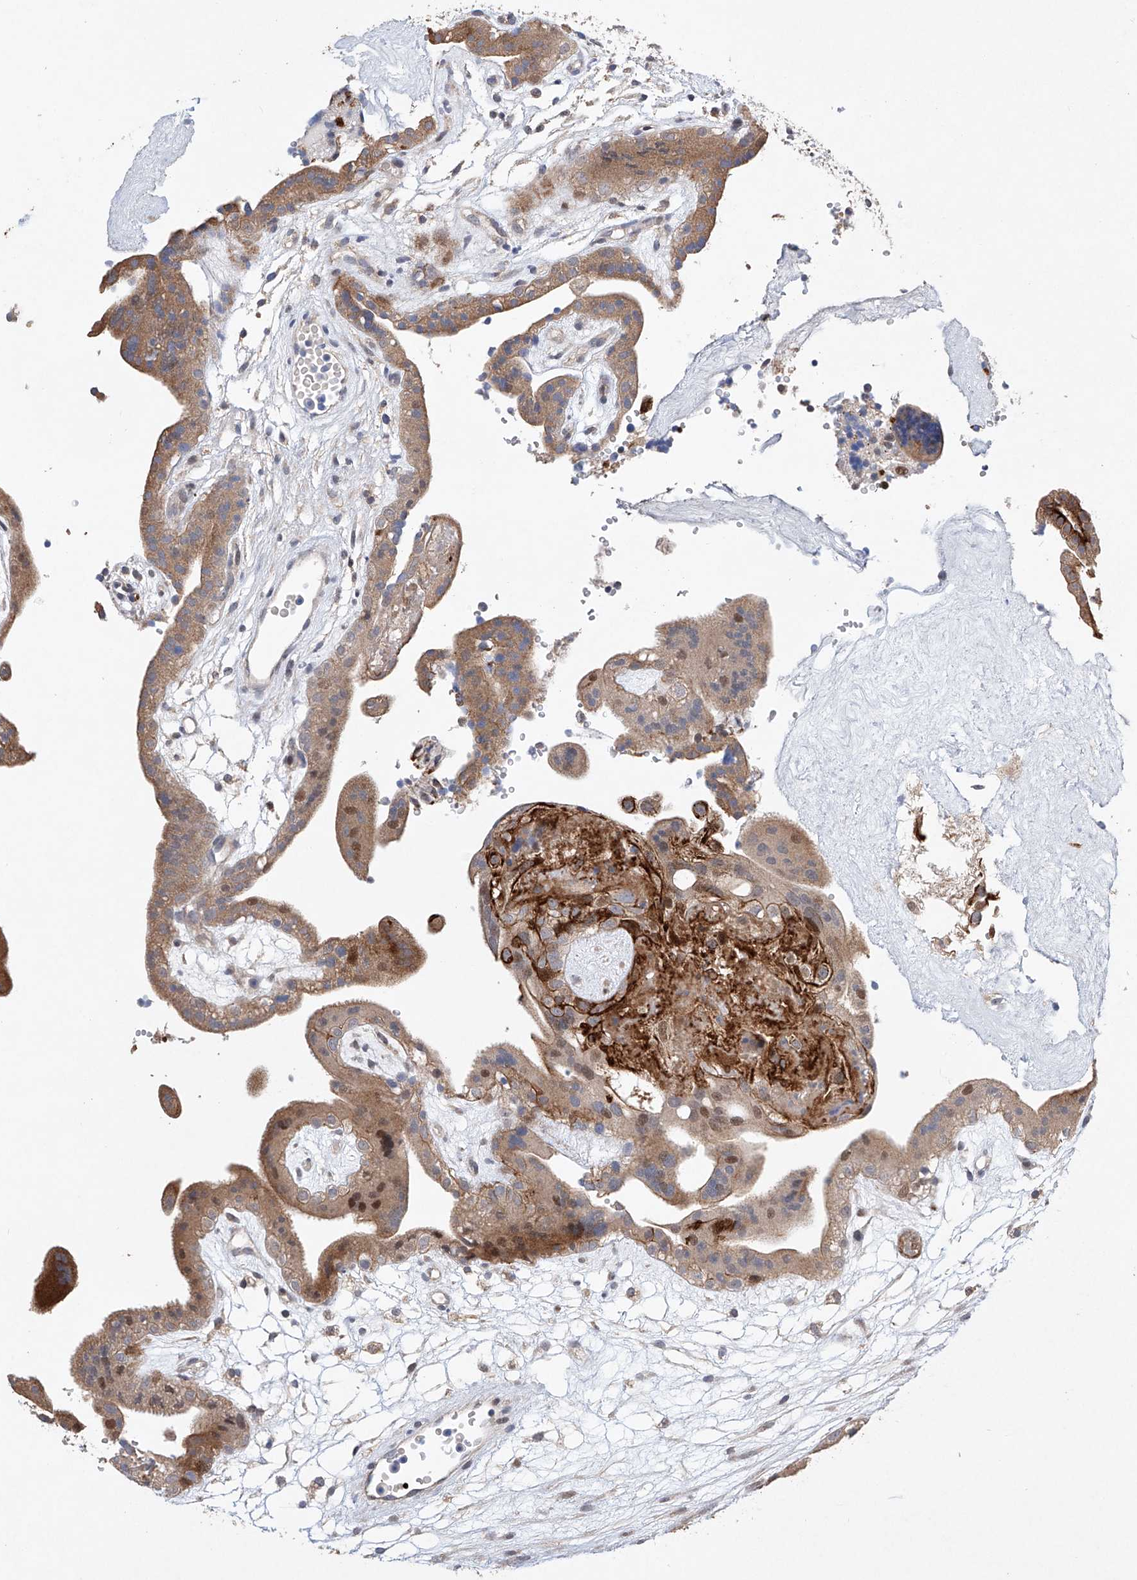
{"staining": {"intensity": "strong", "quantity": "25%-75%", "location": "cytoplasmic/membranous"}, "tissue": "placenta", "cell_type": "Decidual cells", "image_type": "normal", "snomed": [{"axis": "morphology", "description": "Normal tissue, NOS"}, {"axis": "topography", "description": "Placenta"}], "caption": "Protein staining of benign placenta reveals strong cytoplasmic/membranous staining in about 25%-75% of decidual cells. The staining was performed using DAB, with brown indicating positive protein expression. Nuclei are stained blue with hematoxylin.", "gene": "AFG1L", "patient": {"sex": "female", "age": 18}}